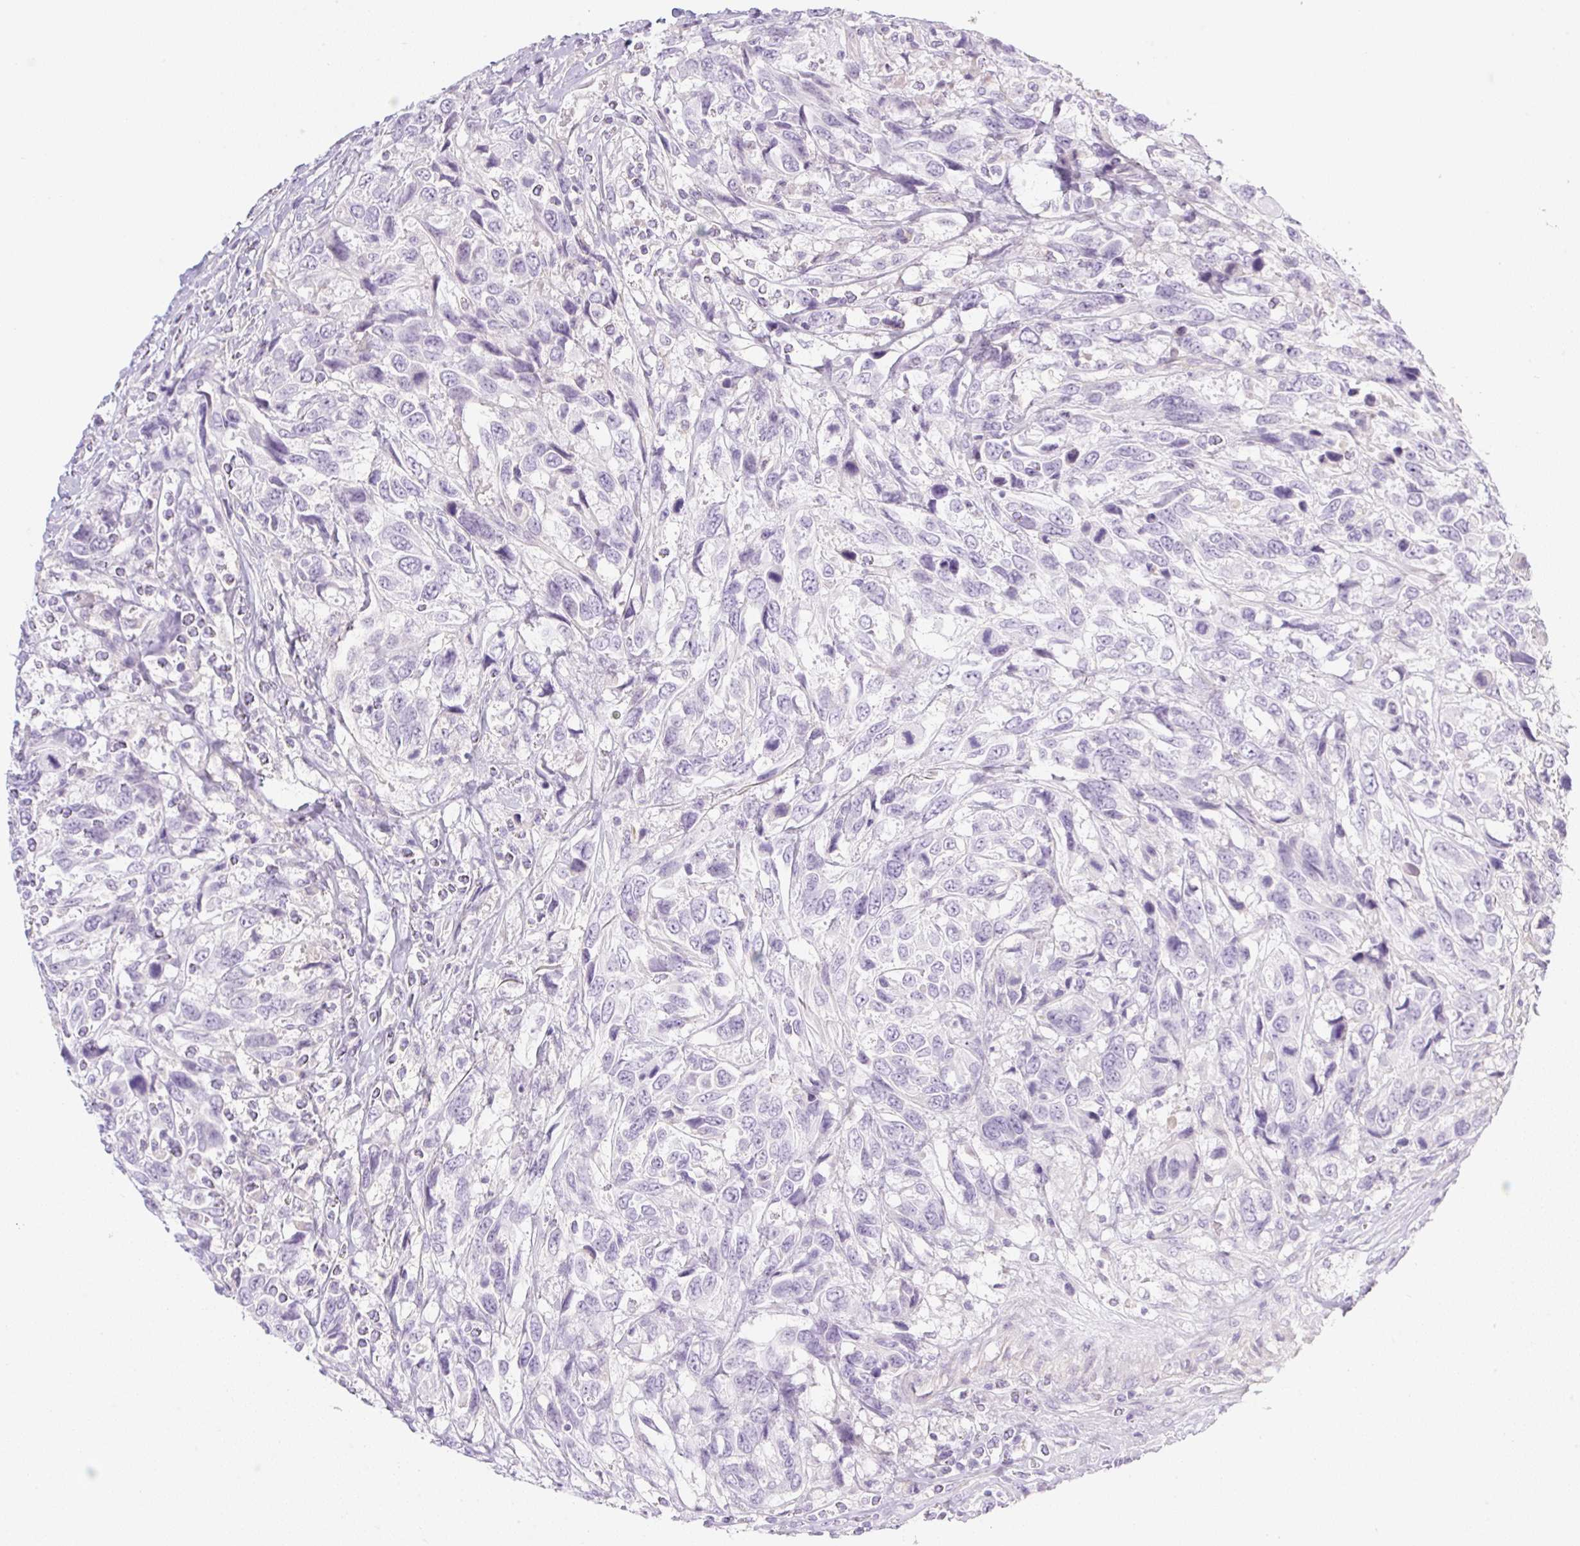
{"staining": {"intensity": "negative", "quantity": "none", "location": "none"}, "tissue": "urothelial cancer", "cell_type": "Tumor cells", "image_type": "cancer", "snomed": [{"axis": "morphology", "description": "Urothelial carcinoma, High grade"}, {"axis": "topography", "description": "Urinary bladder"}], "caption": "Immunohistochemistry (IHC) photomicrograph of neoplastic tissue: human urothelial cancer stained with DAB reveals no significant protein staining in tumor cells.", "gene": "MIA2", "patient": {"sex": "female", "age": 70}}